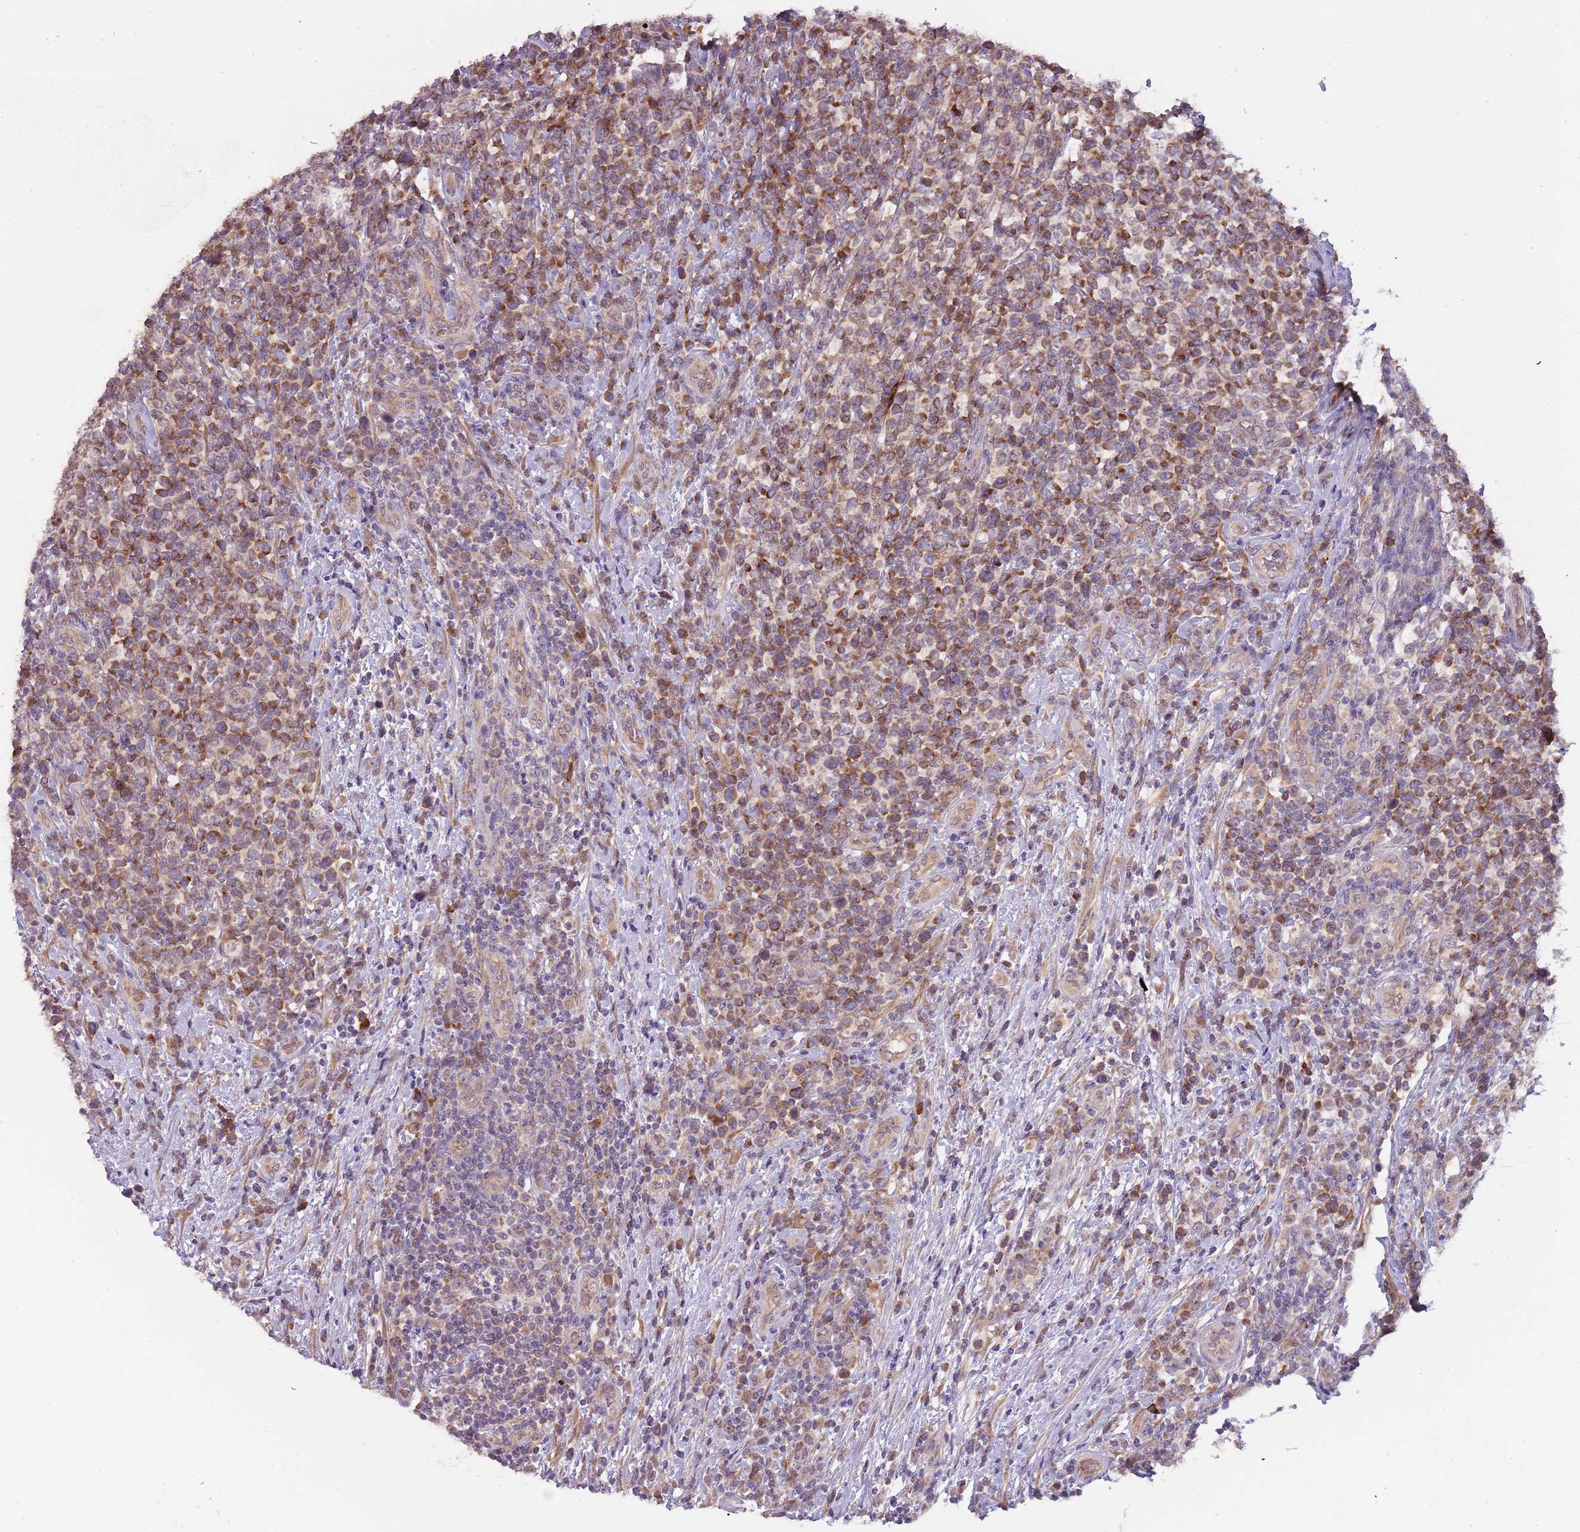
{"staining": {"intensity": "moderate", "quantity": ">75%", "location": "cytoplasmic/membranous"}, "tissue": "lymphoma", "cell_type": "Tumor cells", "image_type": "cancer", "snomed": [{"axis": "morphology", "description": "Malignant lymphoma, non-Hodgkin's type, High grade"}, {"axis": "topography", "description": "Soft tissue"}], "caption": "The micrograph demonstrates immunohistochemical staining of lymphoma. There is moderate cytoplasmic/membranous positivity is present in approximately >75% of tumor cells. (IHC, brightfield microscopy, high magnification).", "gene": "FECH", "patient": {"sex": "female", "age": 56}}